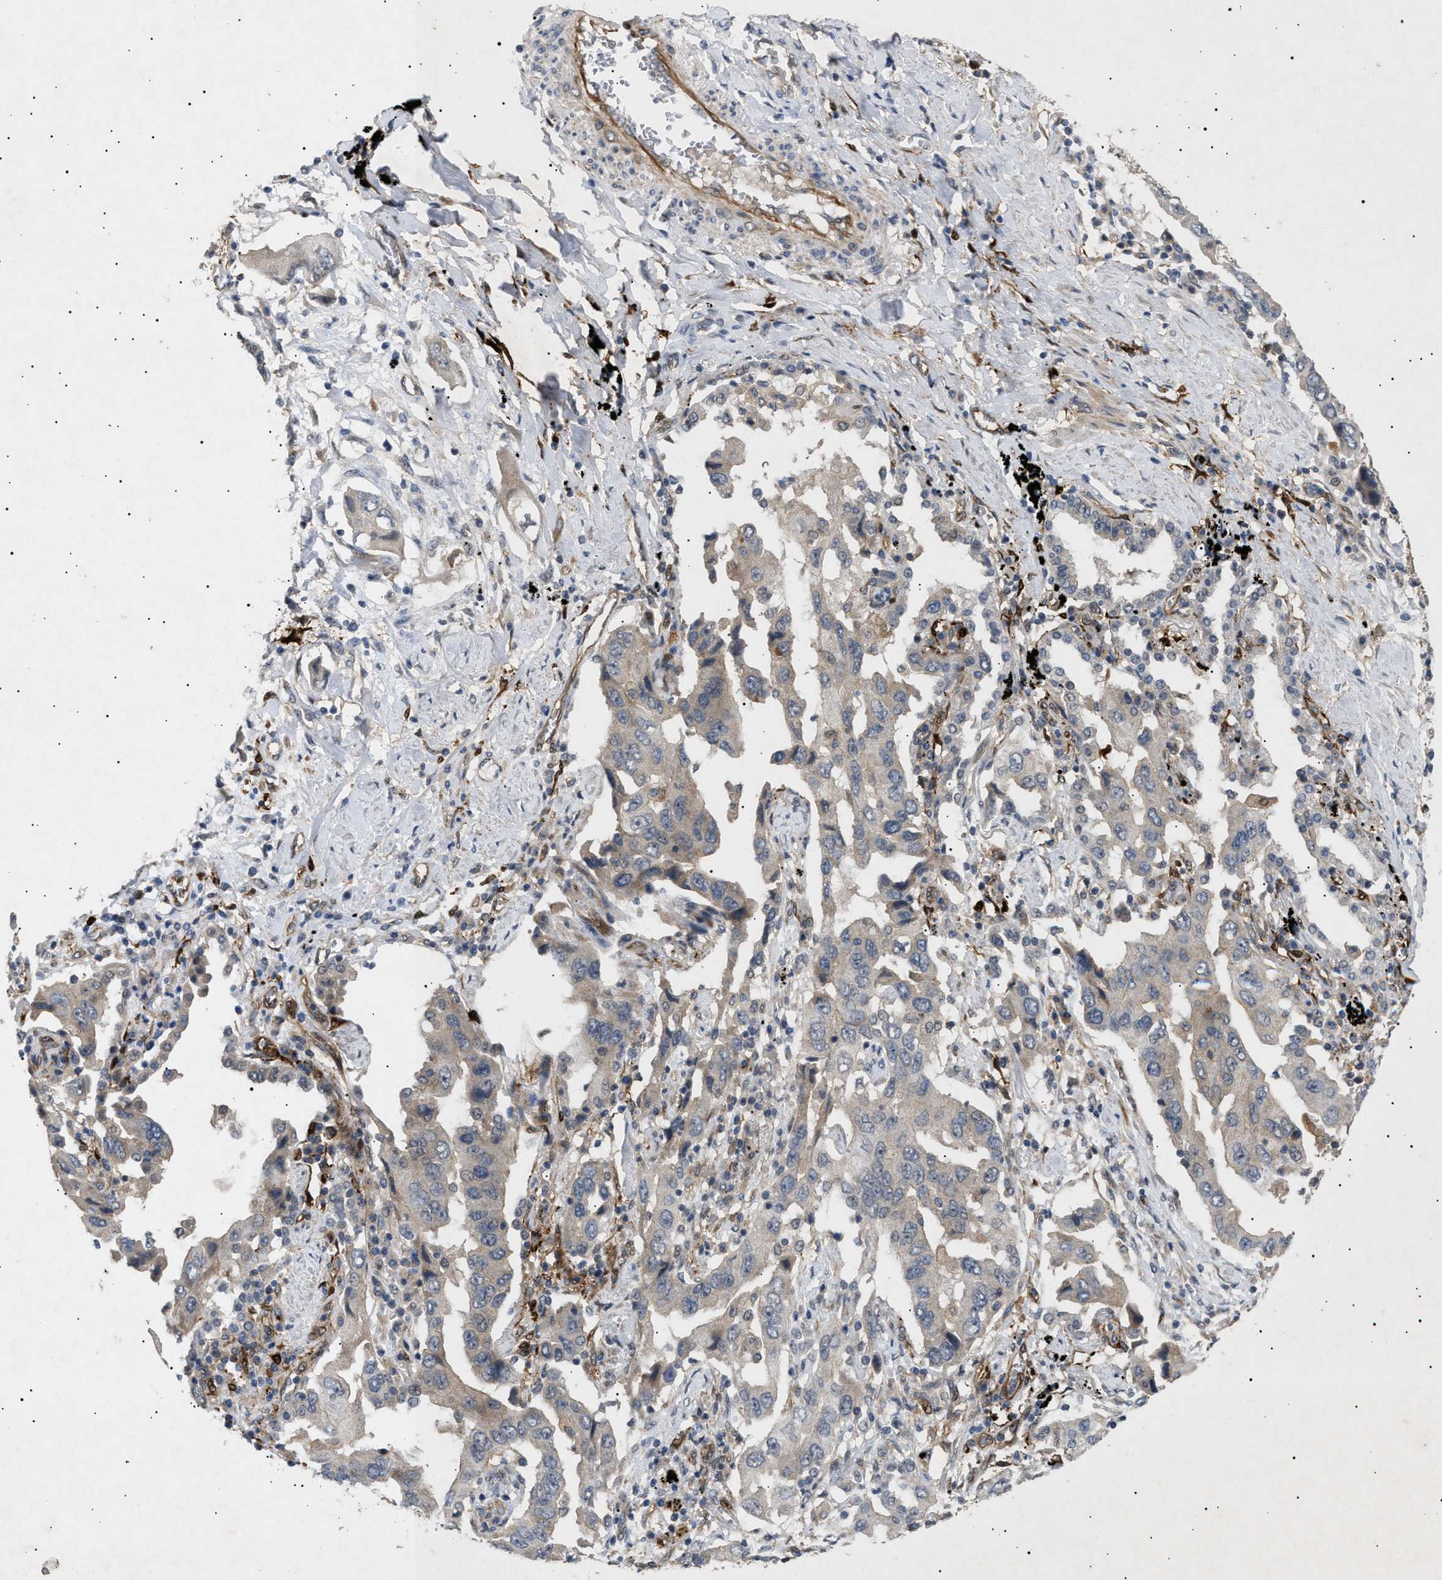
{"staining": {"intensity": "weak", "quantity": "<25%", "location": "cytoplasmic/membranous"}, "tissue": "lung cancer", "cell_type": "Tumor cells", "image_type": "cancer", "snomed": [{"axis": "morphology", "description": "Adenocarcinoma, NOS"}, {"axis": "topography", "description": "Lung"}], "caption": "The IHC micrograph has no significant expression in tumor cells of lung cancer (adenocarcinoma) tissue.", "gene": "SIRT5", "patient": {"sex": "female", "age": 65}}